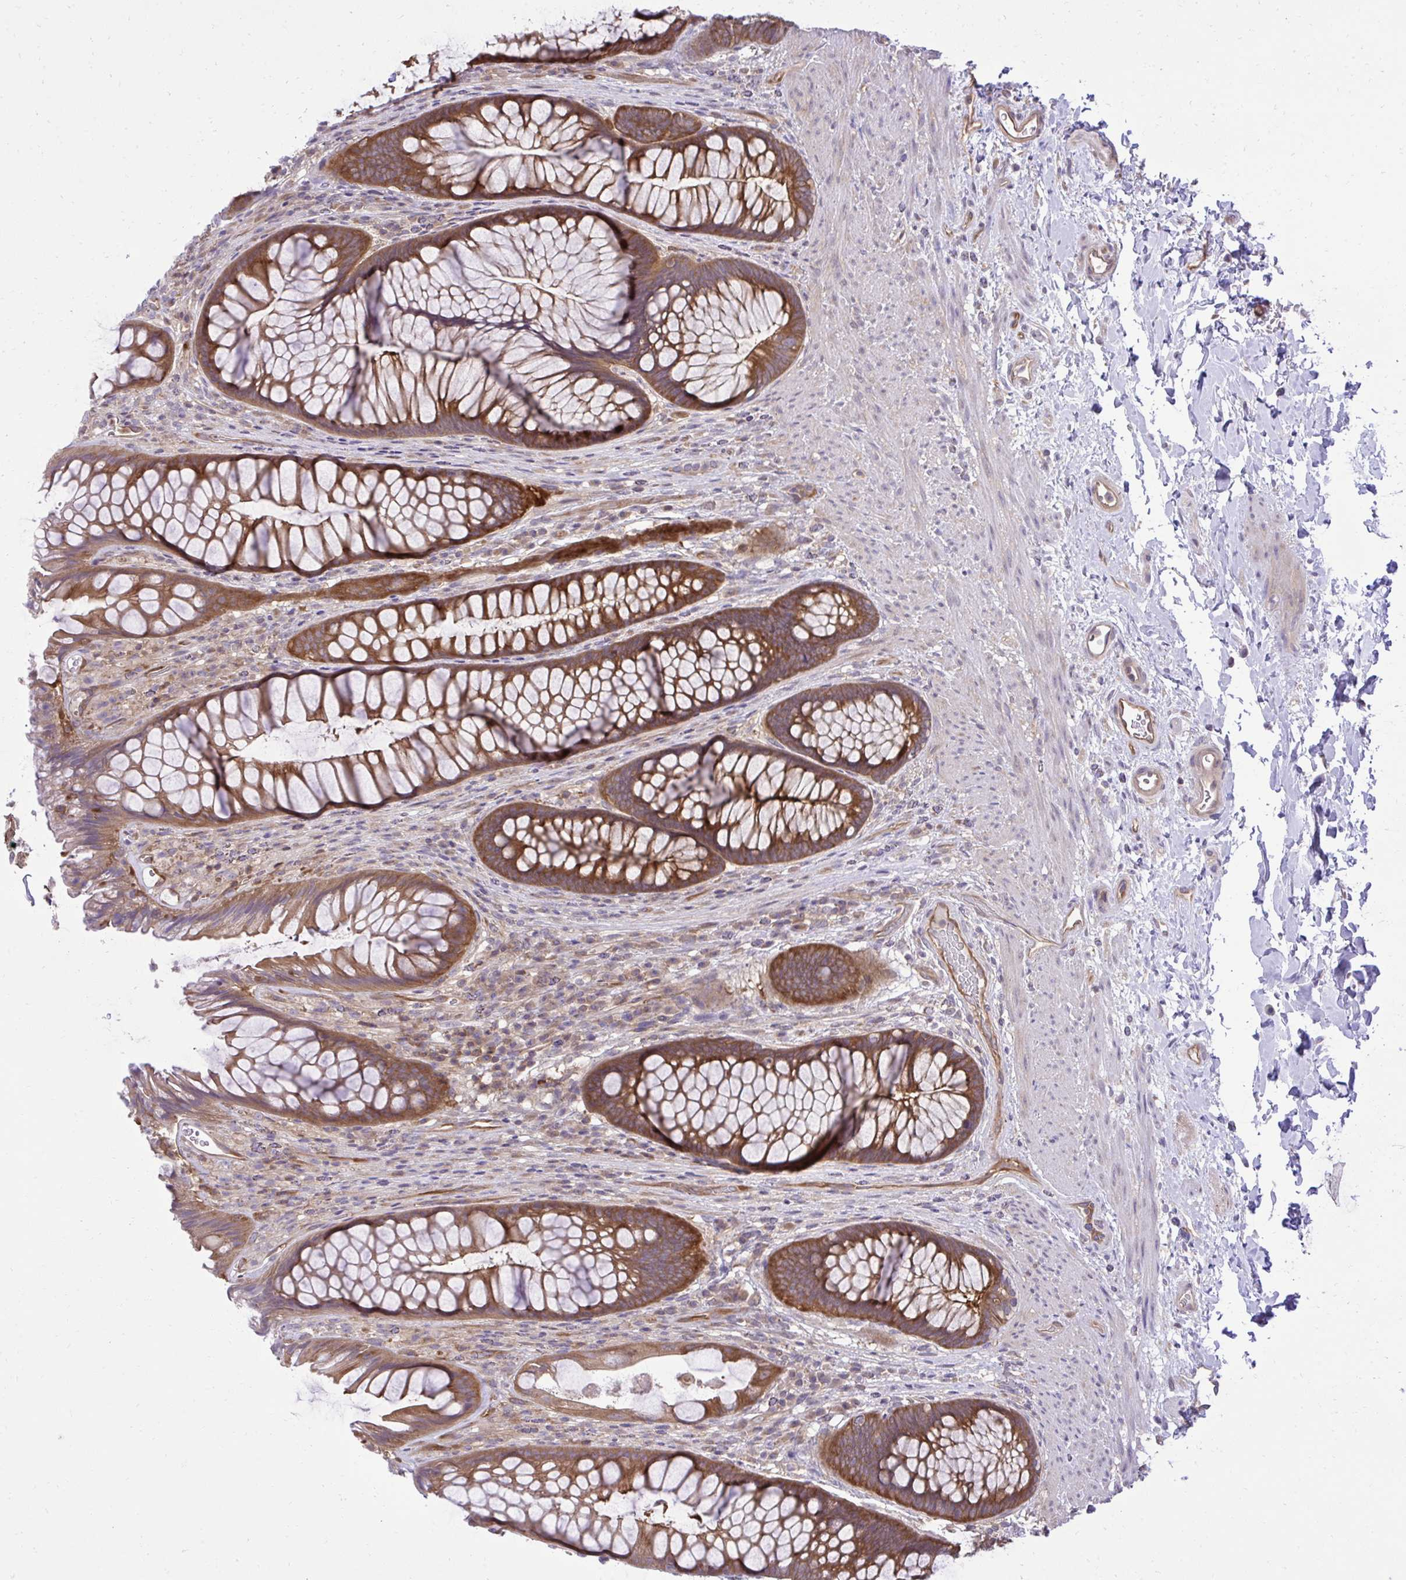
{"staining": {"intensity": "strong", "quantity": ">75%", "location": "cytoplasmic/membranous"}, "tissue": "rectum", "cell_type": "Glandular cells", "image_type": "normal", "snomed": [{"axis": "morphology", "description": "Normal tissue, NOS"}, {"axis": "topography", "description": "Rectum"}], "caption": "This image displays IHC staining of normal rectum, with high strong cytoplasmic/membranous staining in approximately >75% of glandular cells.", "gene": "PPP5C", "patient": {"sex": "male", "age": 53}}